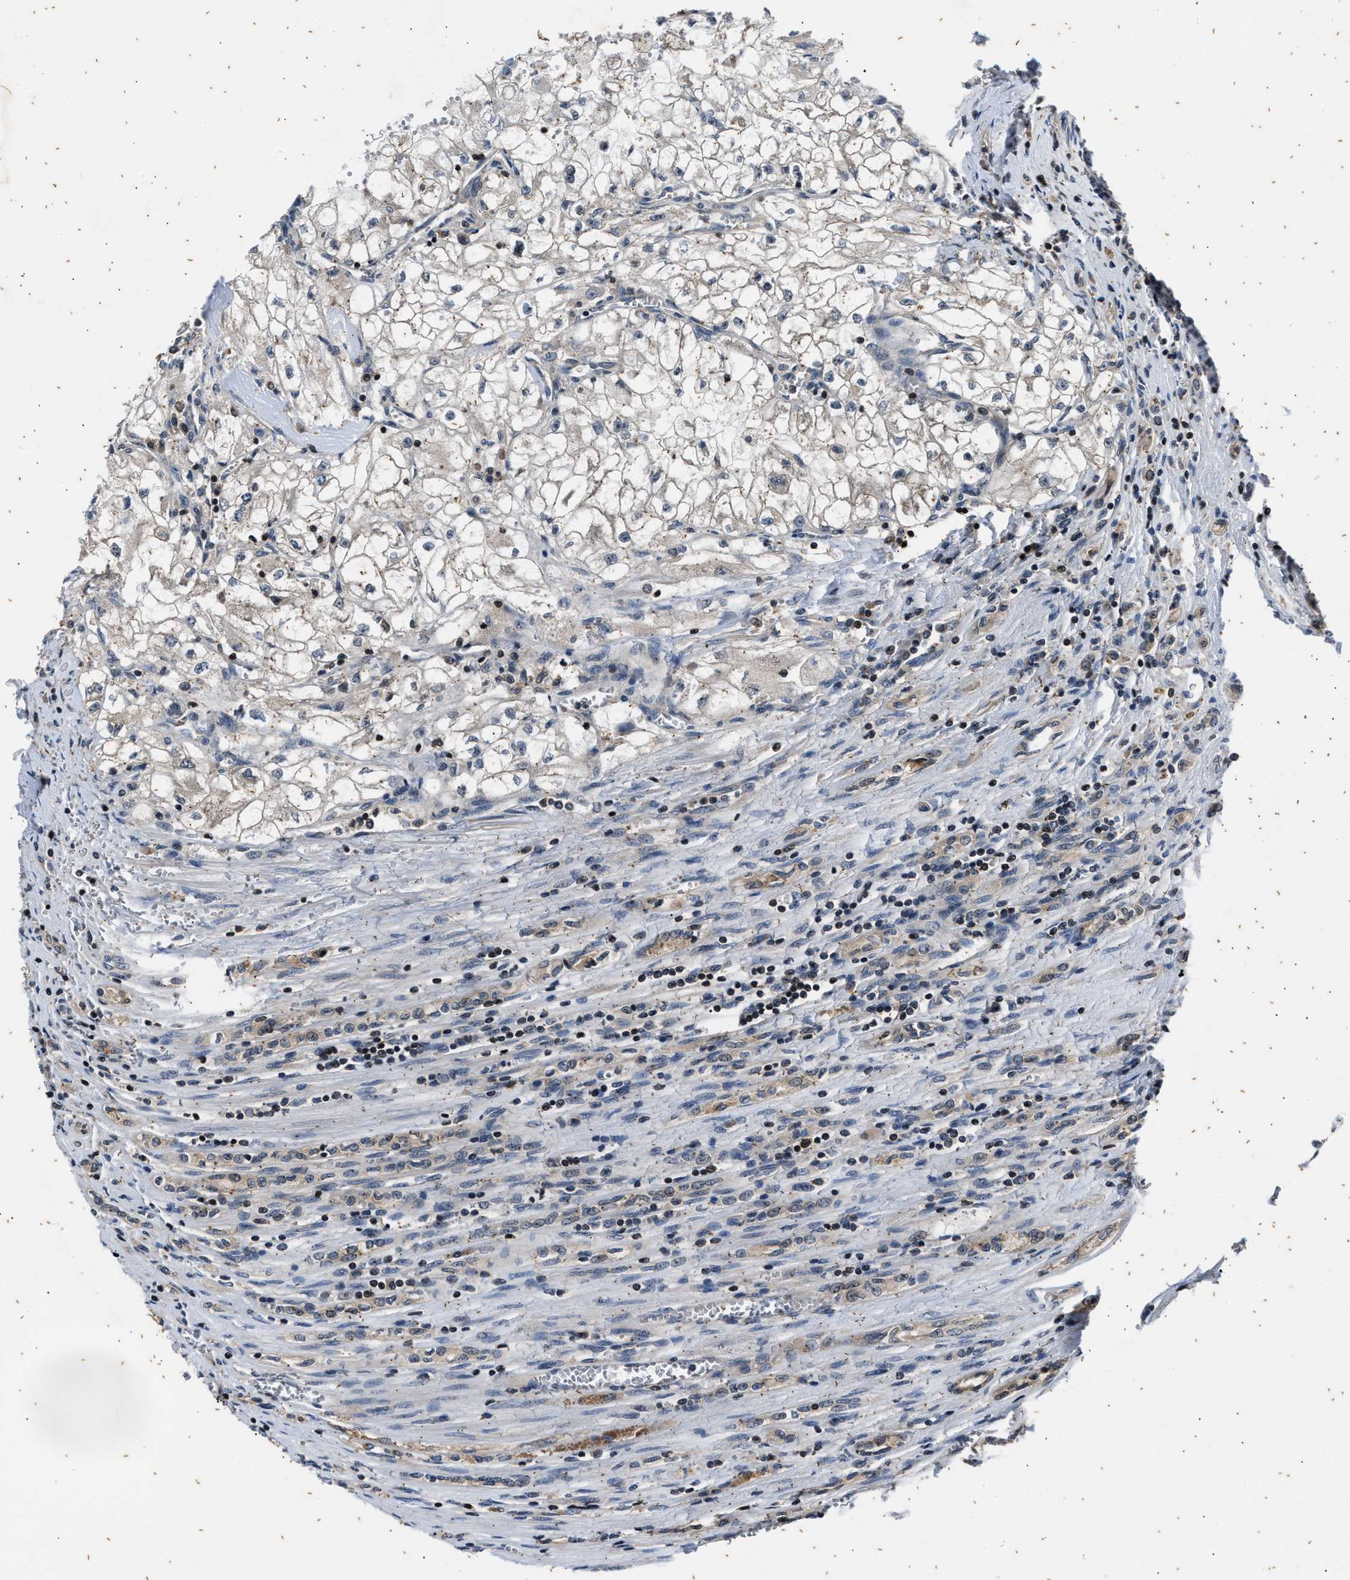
{"staining": {"intensity": "negative", "quantity": "none", "location": "none"}, "tissue": "renal cancer", "cell_type": "Tumor cells", "image_type": "cancer", "snomed": [{"axis": "morphology", "description": "Adenocarcinoma, NOS"}, {"axis": "topography", "description": "Kidney"}], "caption": "An immunohistochemistry (IHC) image of renal adenocarcinoma is shown. There is no staining in tumor cells of renal adenocarcinoma. (DAB immunohistochemistry, high magnification).", "gene": "PTPN7", "patient": {"sex": "female", "age": 70}}